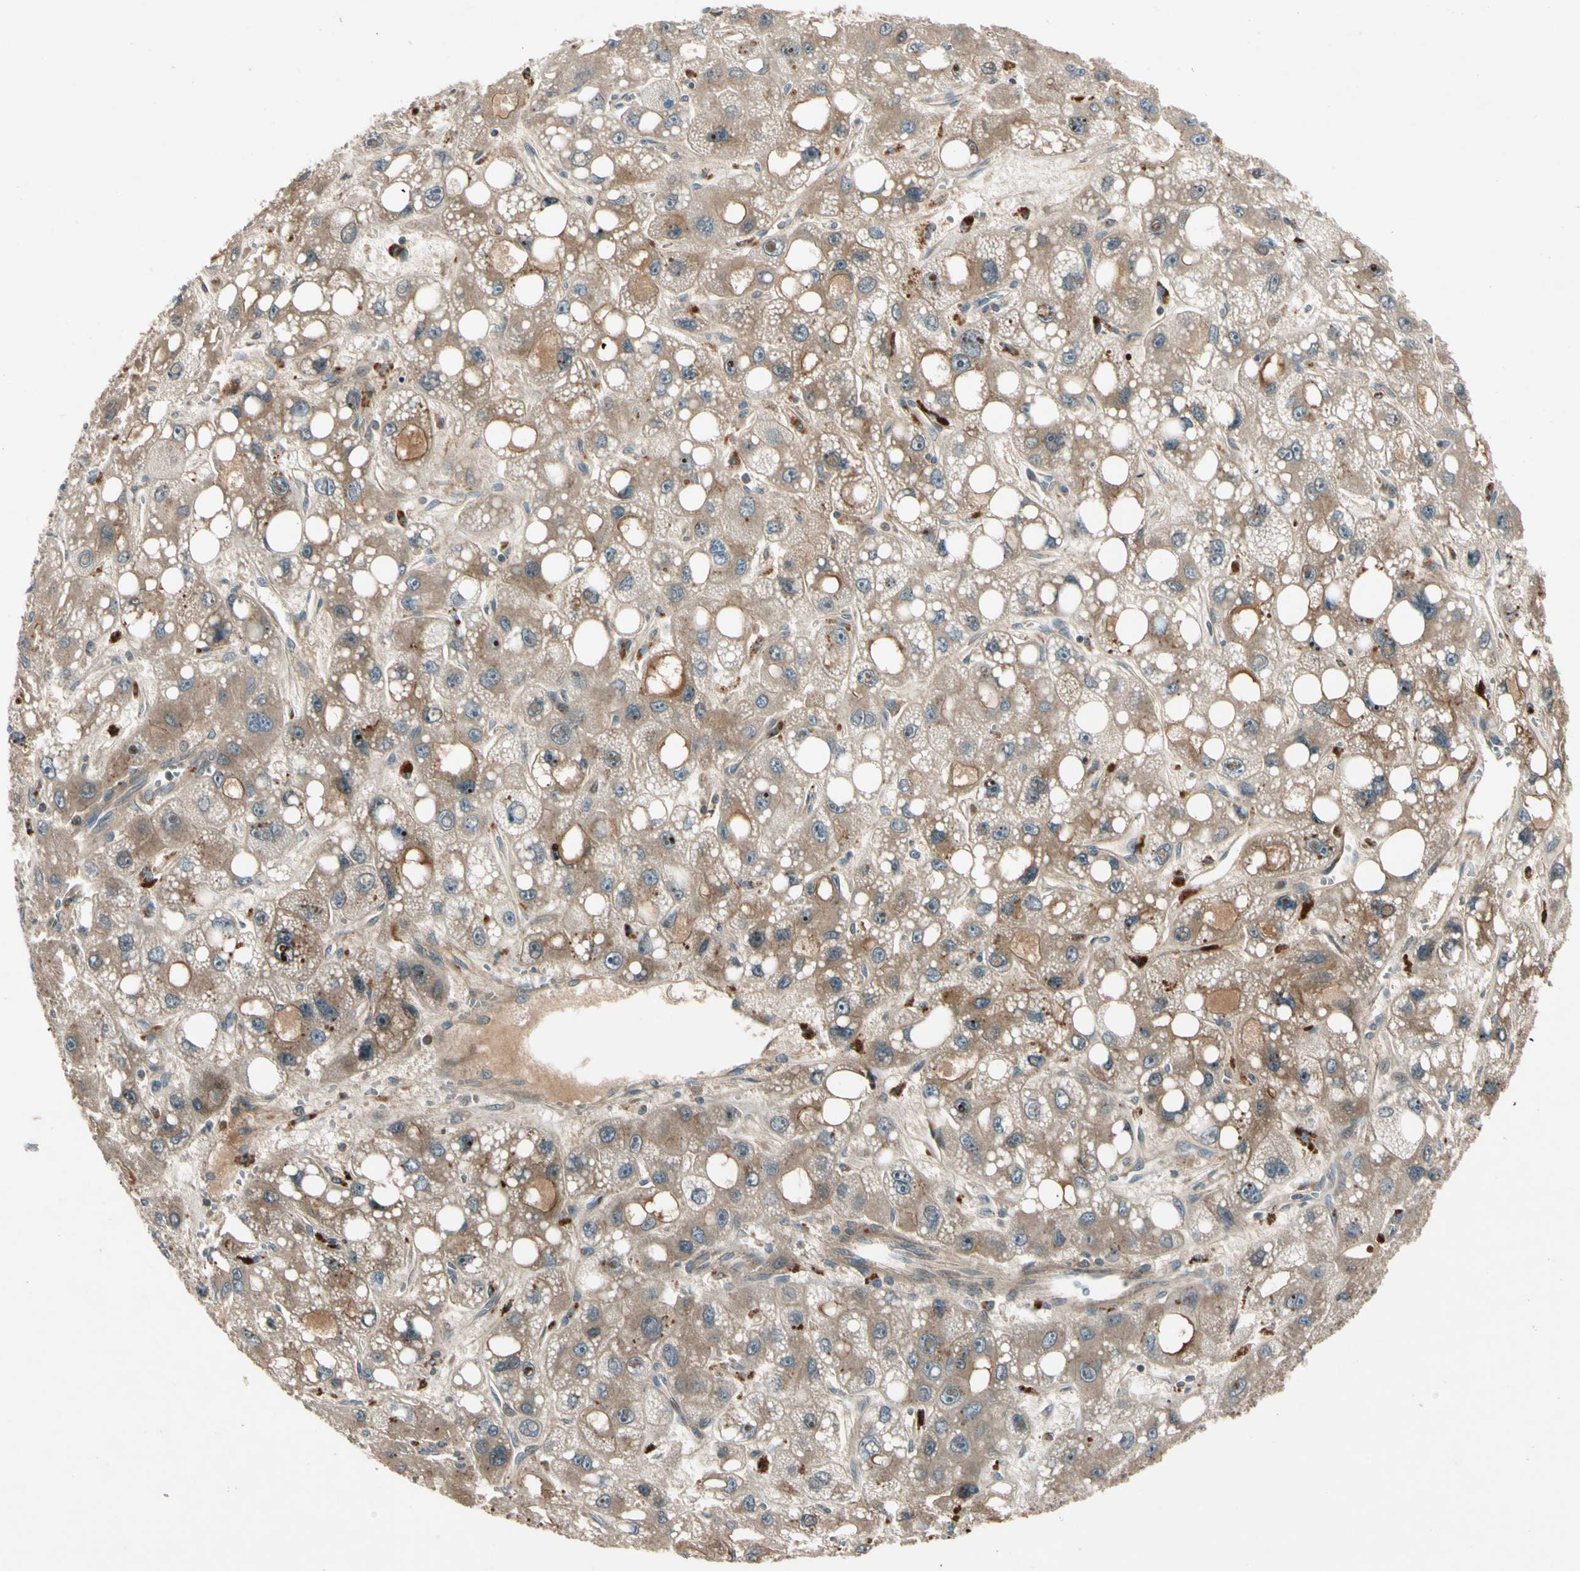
{"staining": {"intensity": "moderate", "quantity": ">75%", "location": "cytoplasmic/membranous,nuclear"}, "tissue": "liver cancer", "cell_type": "Tumor cells", "image_type": "cancer", "snomed": [{"axis": "morphology", "description": "Carcinoma, Hepatocellular, NOS"}, {"axis": "topography", "description": "Liver"}], "caption": "Moderate cytoplasmic/membranous and nuclear protein expression is appreciated in about >75% of tumor cells in liver cancer (hepatocellular carcinoma).", "gene": "ACVR1C", "patient": {"sex": "male", "age": 55}}